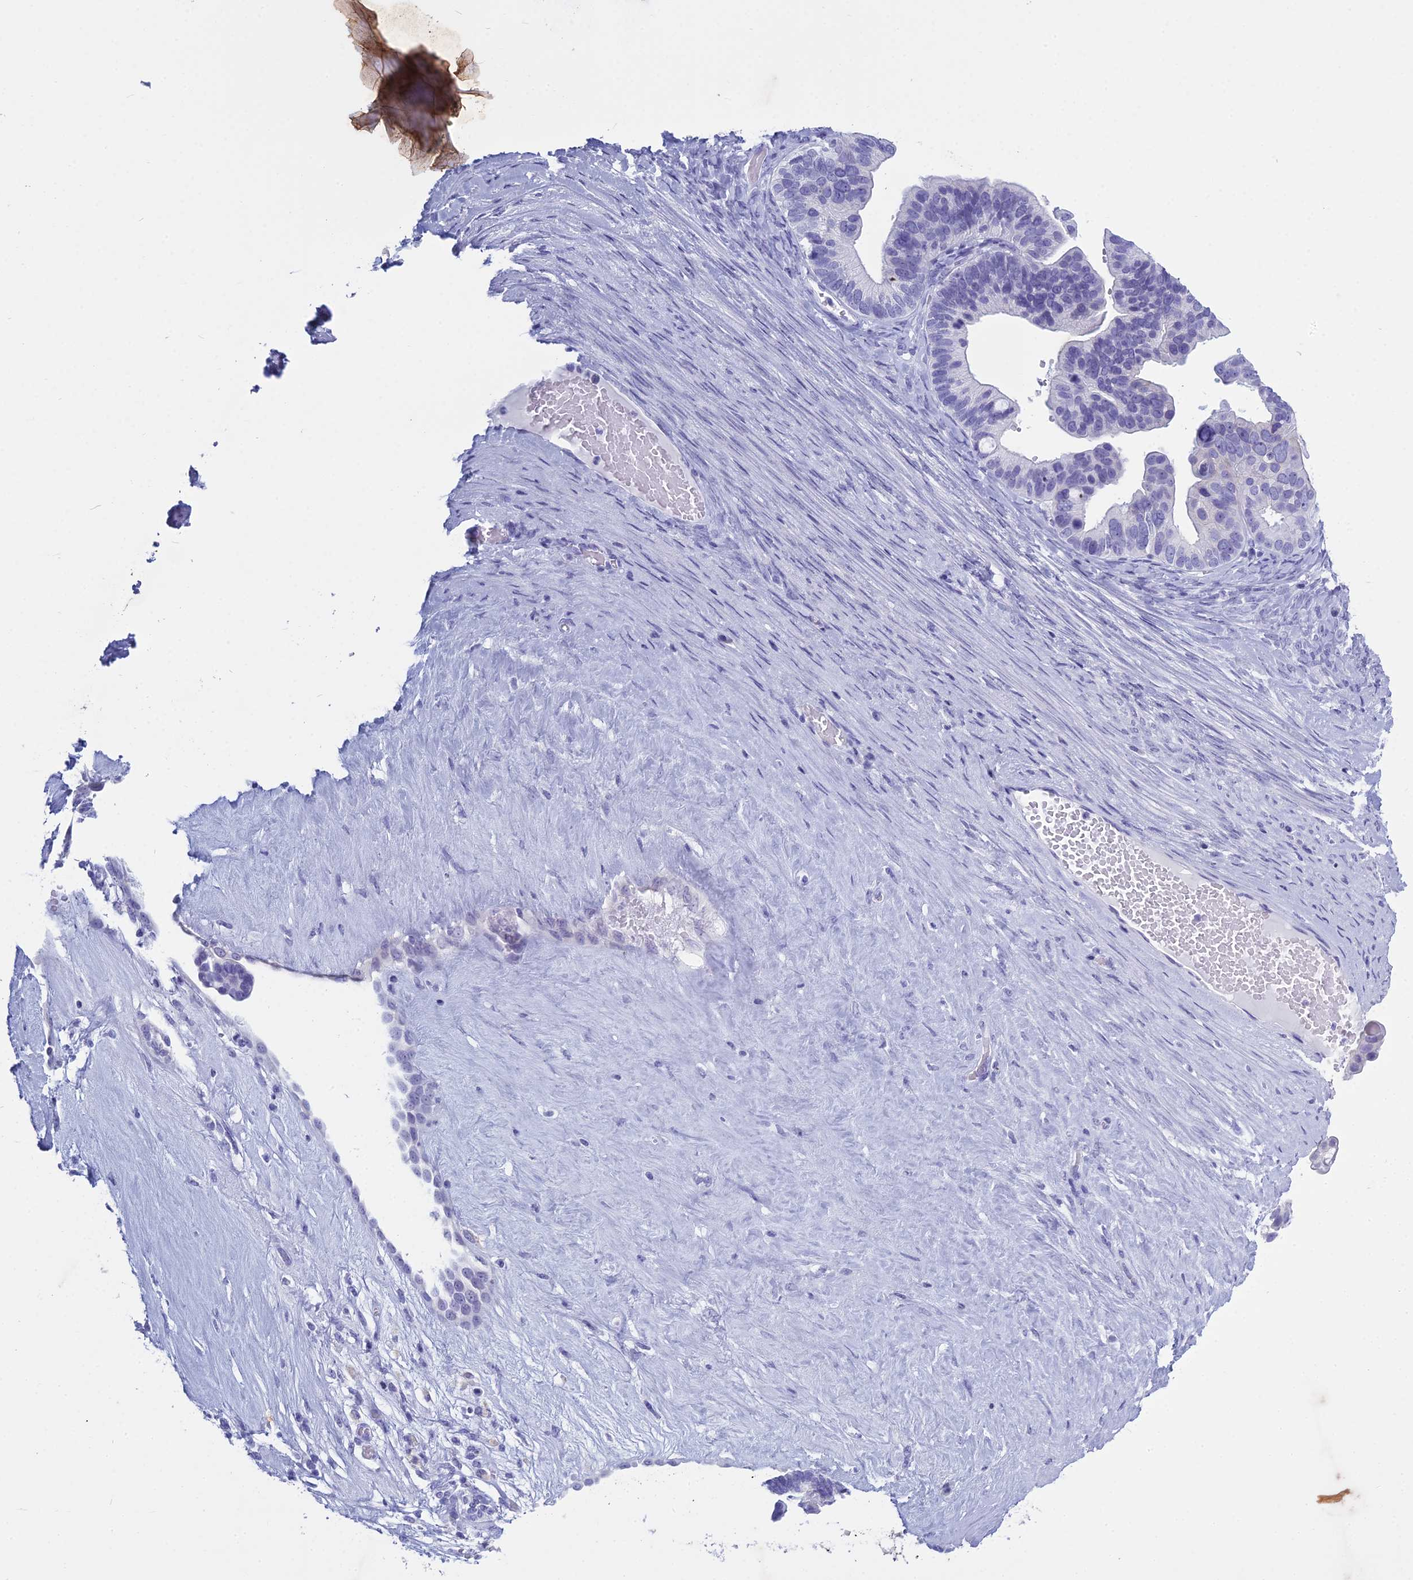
{"staining": {"intensity": "negative", "quantity": "none", "location": "none"}, "tissue": "ovarian cancer", "cell_type": "Tumor cells", "image_type": "cancer", "snomed": [{"axis": "morphology", "description": "Cystadenocarcinoma, serous, NOS"}, {"axis": "topography", "description": "Ovary"}], "caption": "Ovarian cancer (serous cystadenocarcinoma) stained for a protein using IHC demonstrates no positivity tumor cells.", "gene": "HMGB4", "patient": {"sex": "female", "age": 56}}